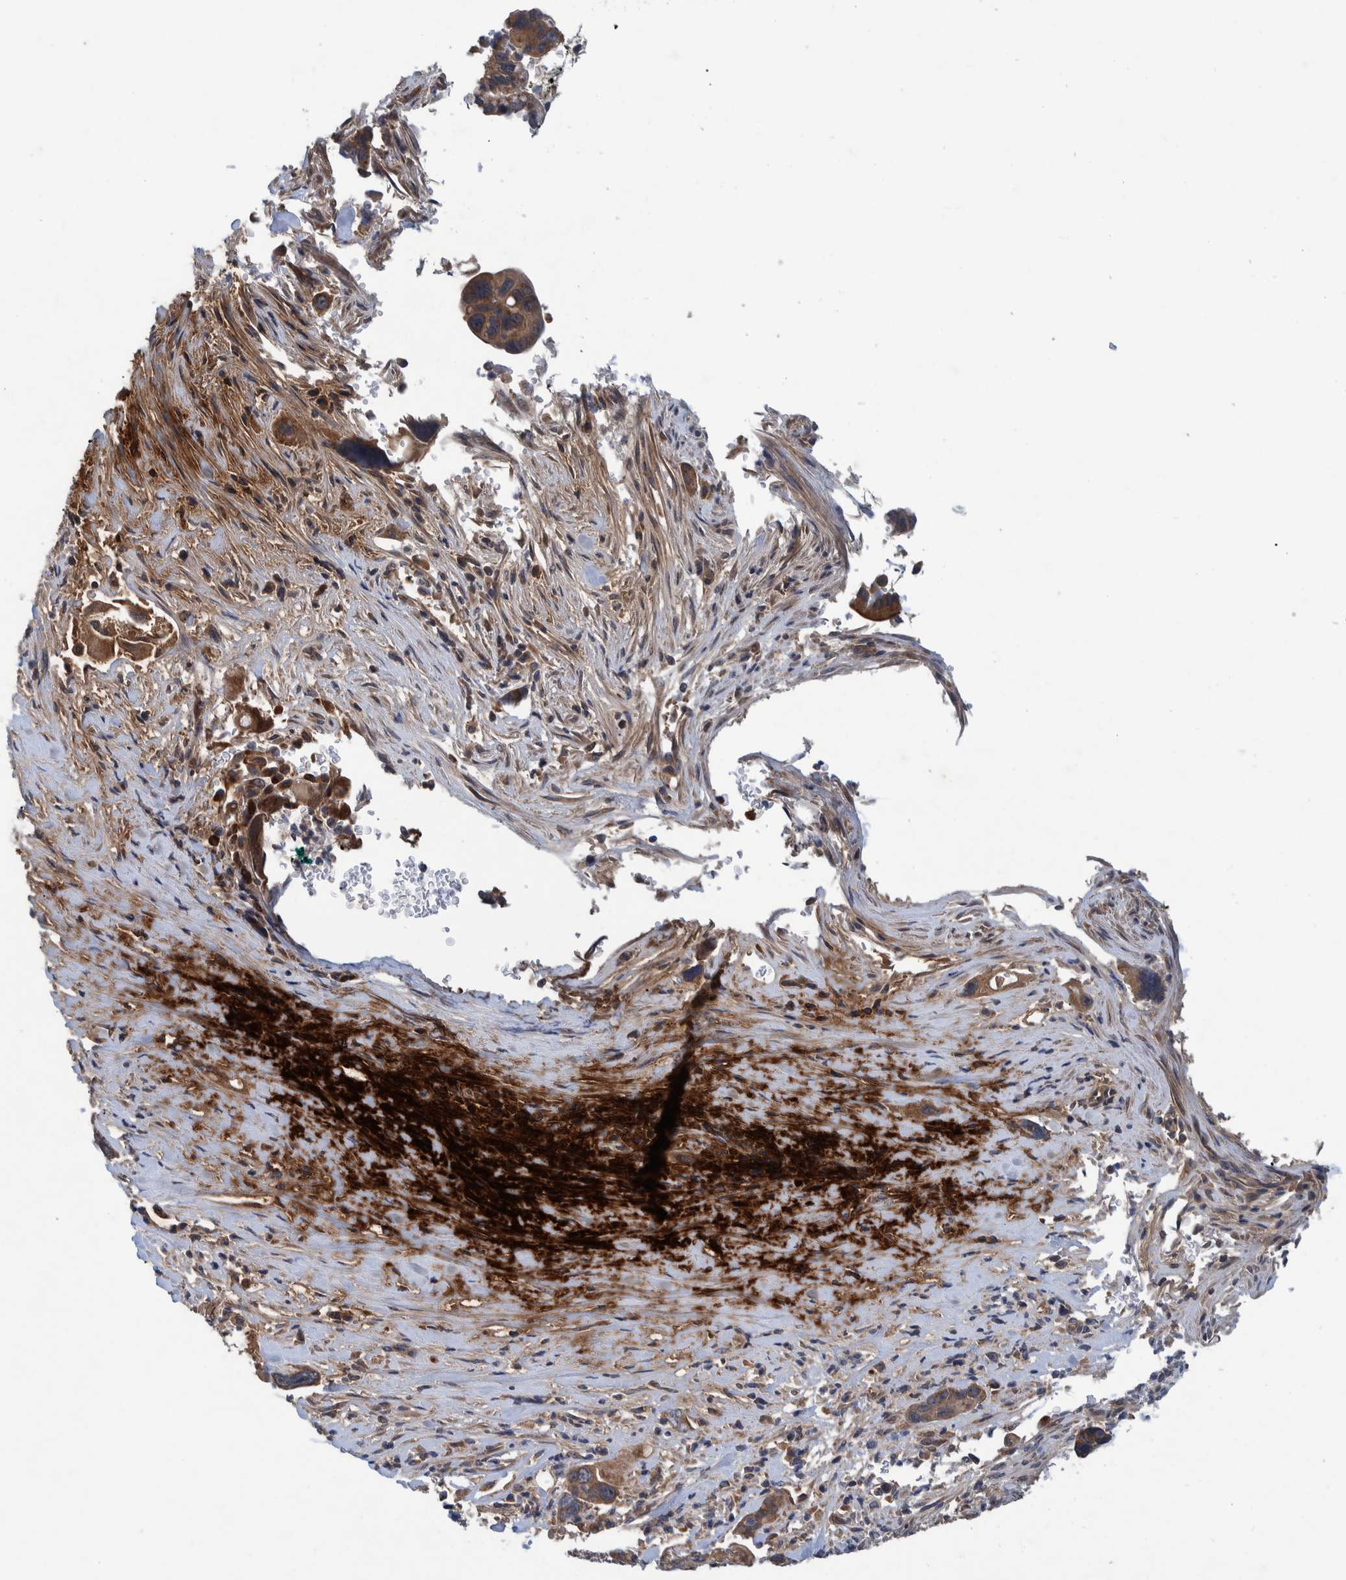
{"staining": {"intensity": "moderate", "quantity": ">75%", "location": "cytoplasmic/membranous"}, "tissue": "pancreatic cancer", "cell_type": "Tumor cells", "image_type": "cancer", "snomed": [{"axis": "morphology", "description": "Adenocarcinoma, NOS"}, {"axis": "topography", "description": "Pancreas"}], "caption": "This is a micrograph of immunohistochemistry staining of adenocarcinoma (pancreatic), which shows moderate staining in the cytoplasmic/membranous of tumor cells.", "gene": "ITIH3", "patient": {"sex": "female", "age": 70}}